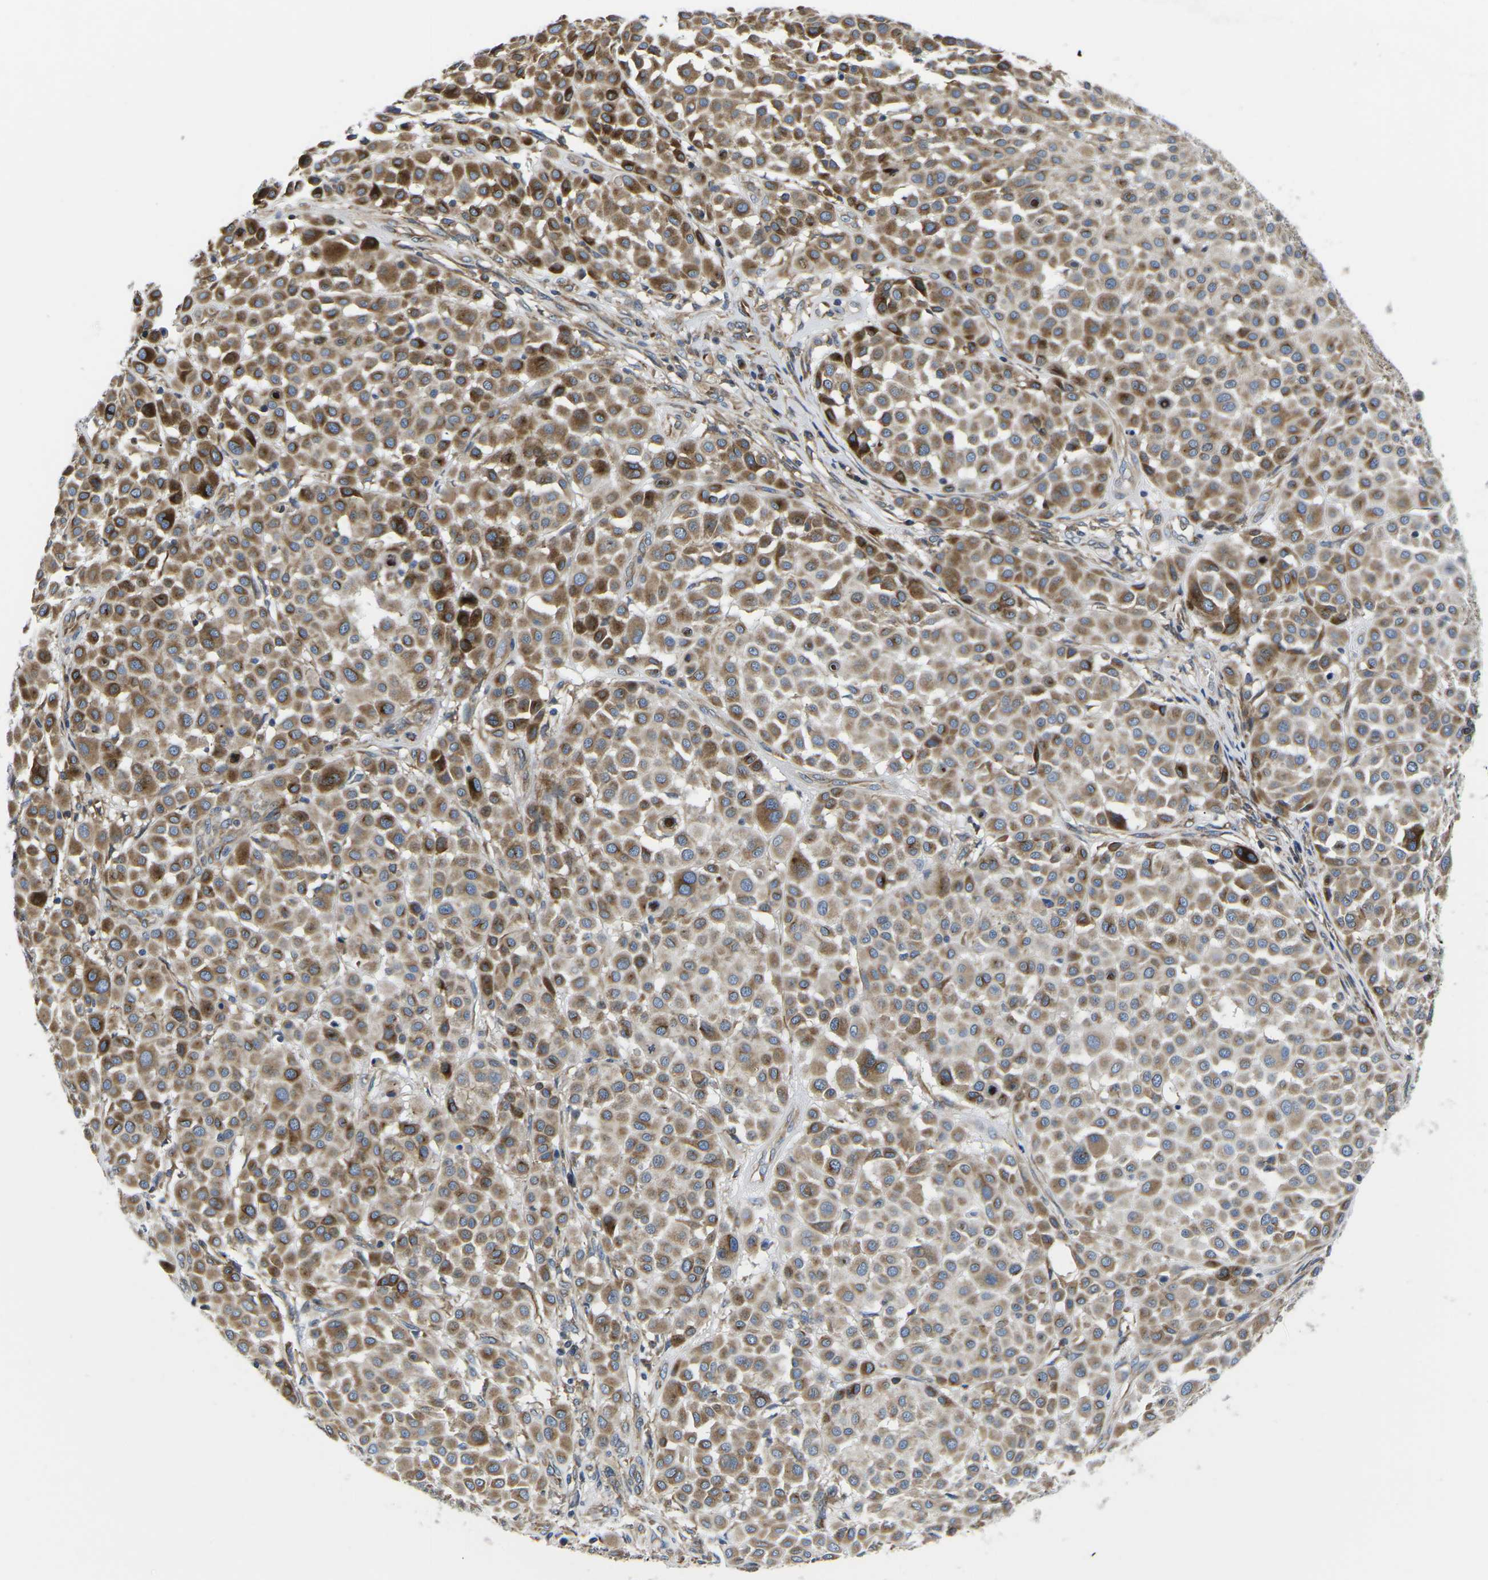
{"staining": {"intensity": "moderate", "quantity": ">75%", "location": "cytoplasmic/membranous"}, "tissue": "melanoma", "cell_type": "Tumor cells", "image_type": "cancer", "snomed": [{"axis": "morphology", "description": "Malignant melanoma, Metastatic site"}, {"axis": "topography", "description": "Soft tissue"}], "caption": "DAB immunohistochemical staining of malignant melanoma (metastatic site) demonstrates moderate cytoplasmic/membranous protein expression in about >75% of tumor cells. (IHC, brightfield microscopy, high magnification).", "gene": "TMEFF2", "patient": {"sex": "male", "age": 41}}